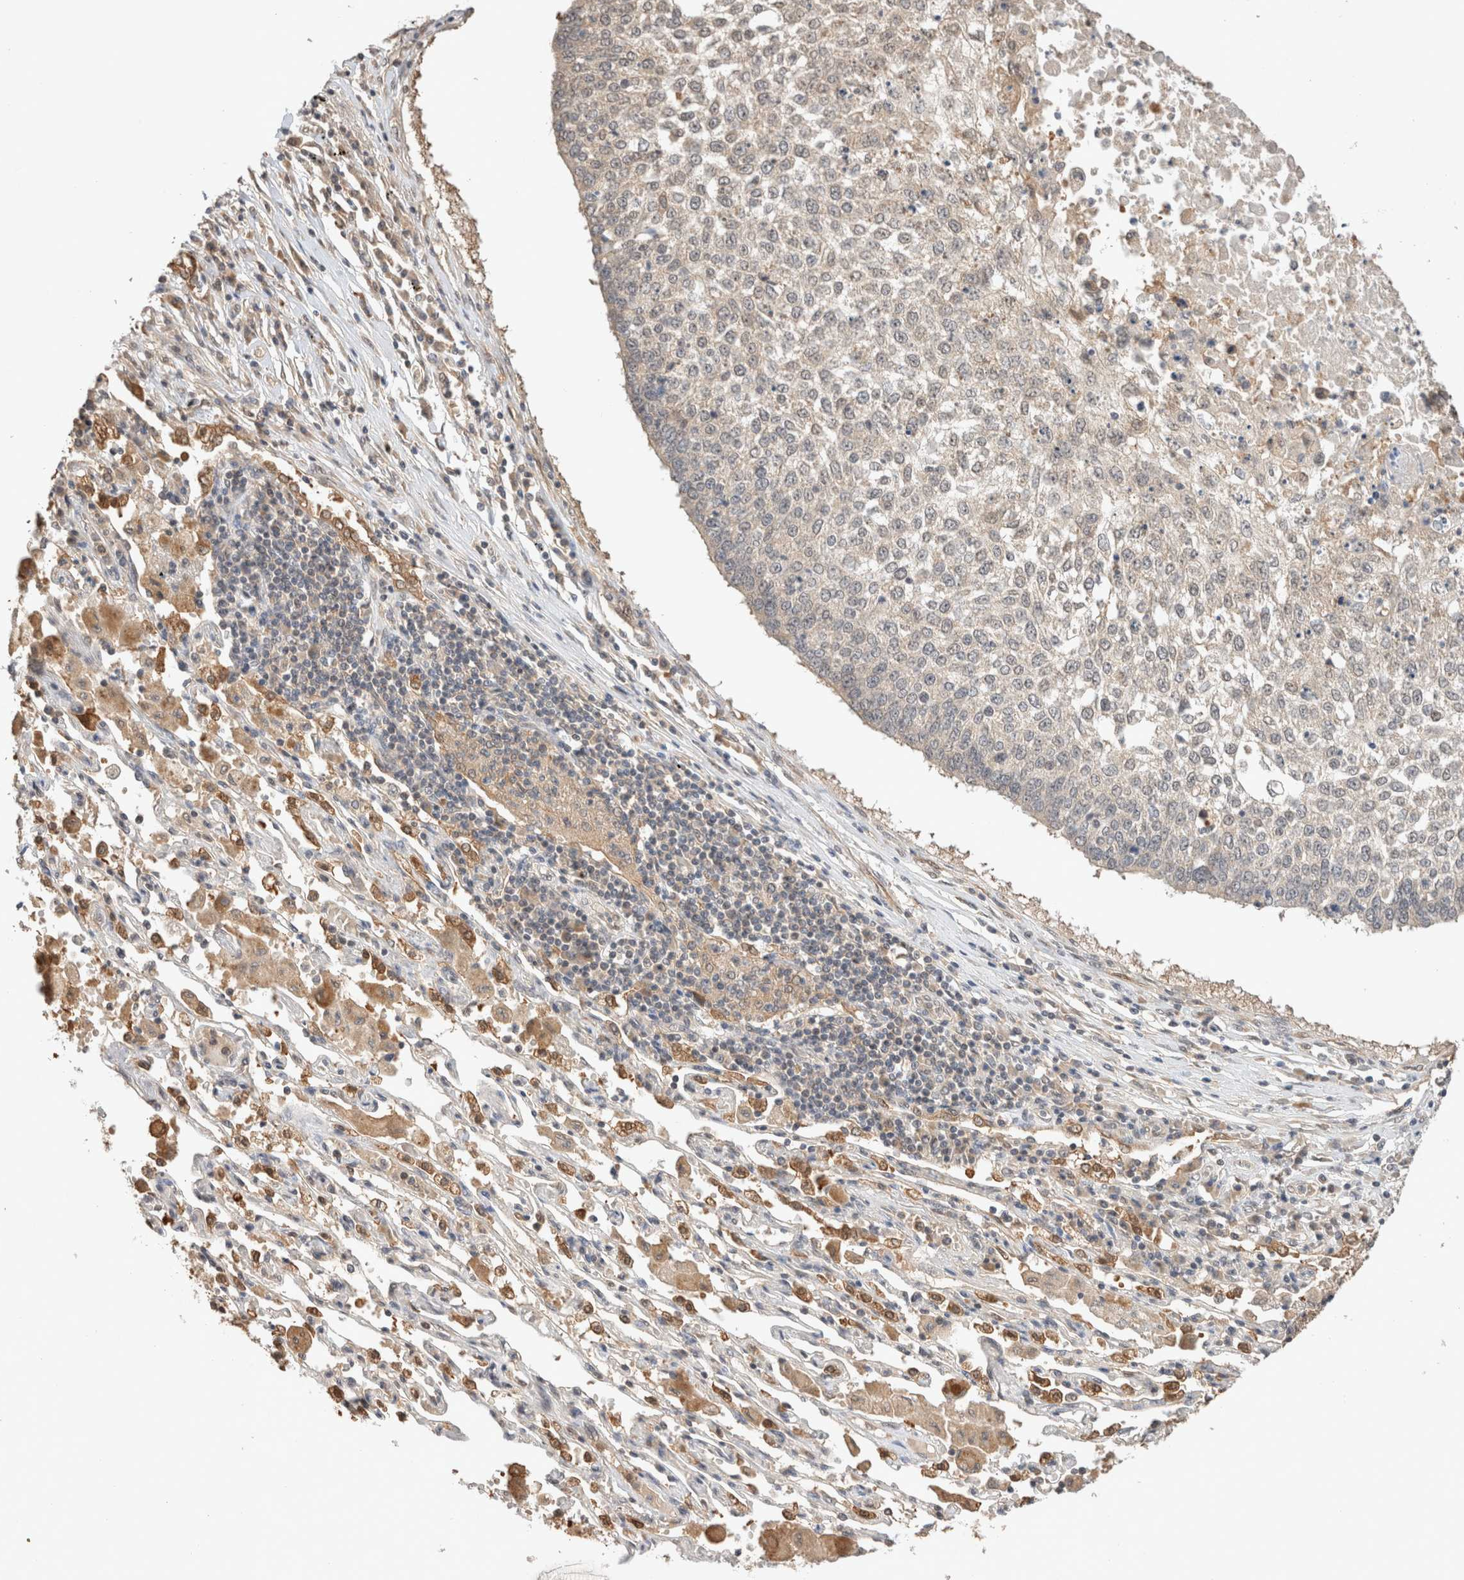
{"staining": {"intensity": "negative", "quantity": "none", "location": "none"}, "tissue": "lung cancer", "cell_type": "Tumor cells", "image_type": "cancer", "snomed": [{"axis": "morphology", "description": "Normal tissue, NOS"}, {"axis": "morphology", "description": "Squamous cell carcinoma, NOS"}, {"axis": "topography", "description": "Cartilage tissue"}, {"axis": "topography", "description": "Bronchus"}, {"axis": "topography", "description": "Lung"}, {"axis": "topography", "description": "Peripheral nerve tissue"}], "caption": "Protein analysis of lung cancer (squamous cell carcinoma) demonstrates no significant staining in tumor cells.", "gene": "CA13", "patient": {"sex": "female", "age": 49}}